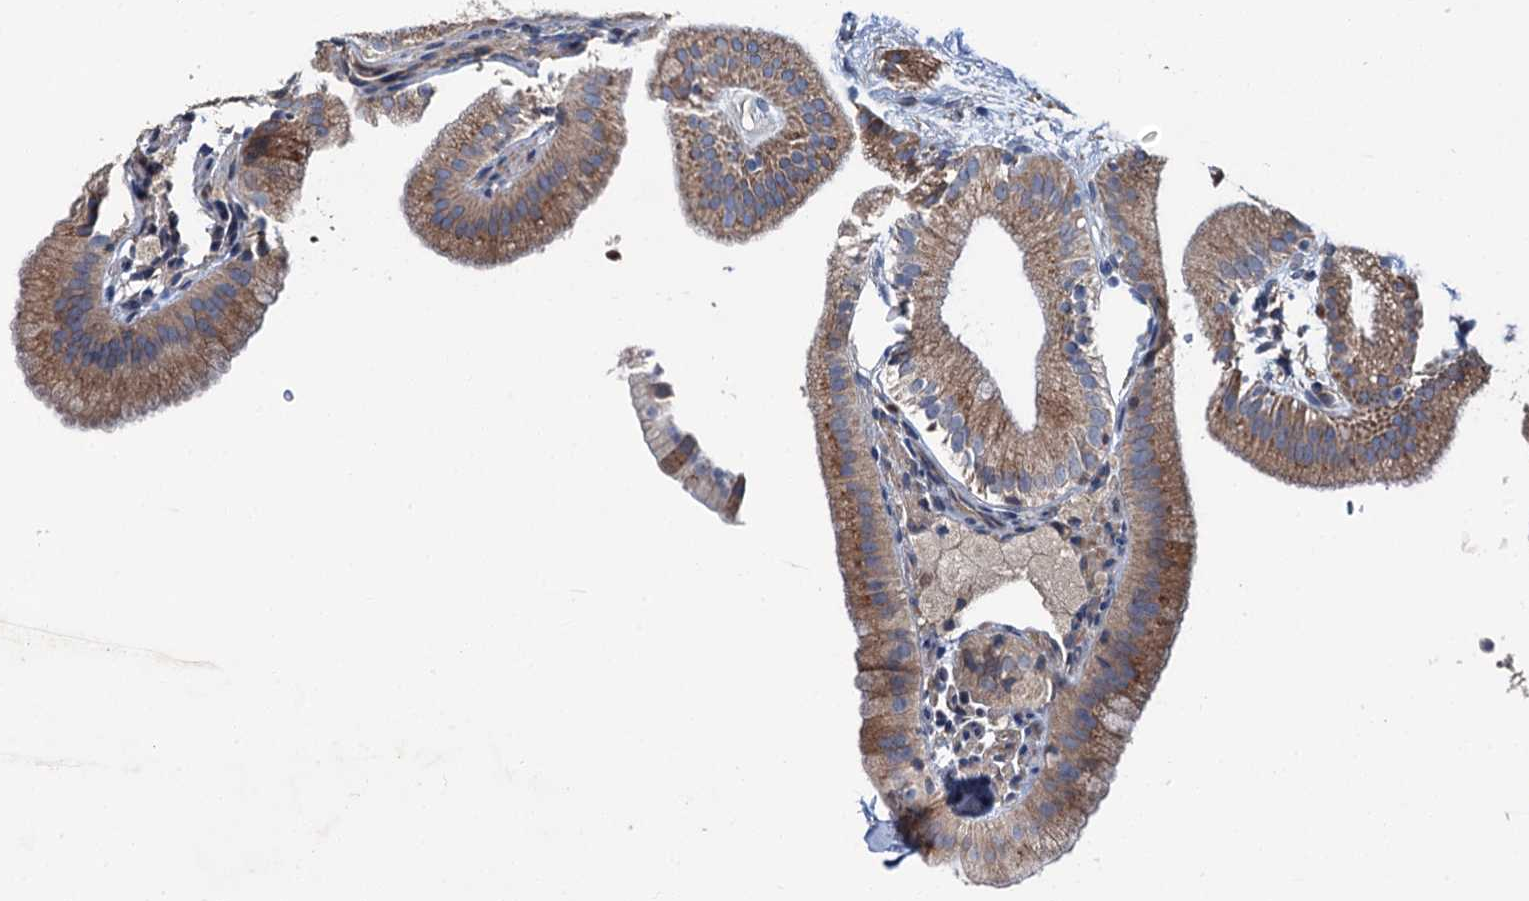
{"staining": {"intensity": "strong", "quantity": ">75%", "location": "cytoplasmic/membranous"}, "tissue": "gallbladder", "cell_type": "Glandular cells", "image_type": "normal", "snomed": [{"axis": "morphology", "description": "Normal tissue, NOS"}, {"axis": "topography", "description": "Gallbladder"}], "caption": "Immunohistochemistry of benign human gallbladder displays high levels of strong cytoplasmic/membranous staining in about >75% of glandular cells. (IHC, brightfield microscopy, high magnification).", "gene": "SLC22A25", "patient": {"sex": "male", "age": 55}}